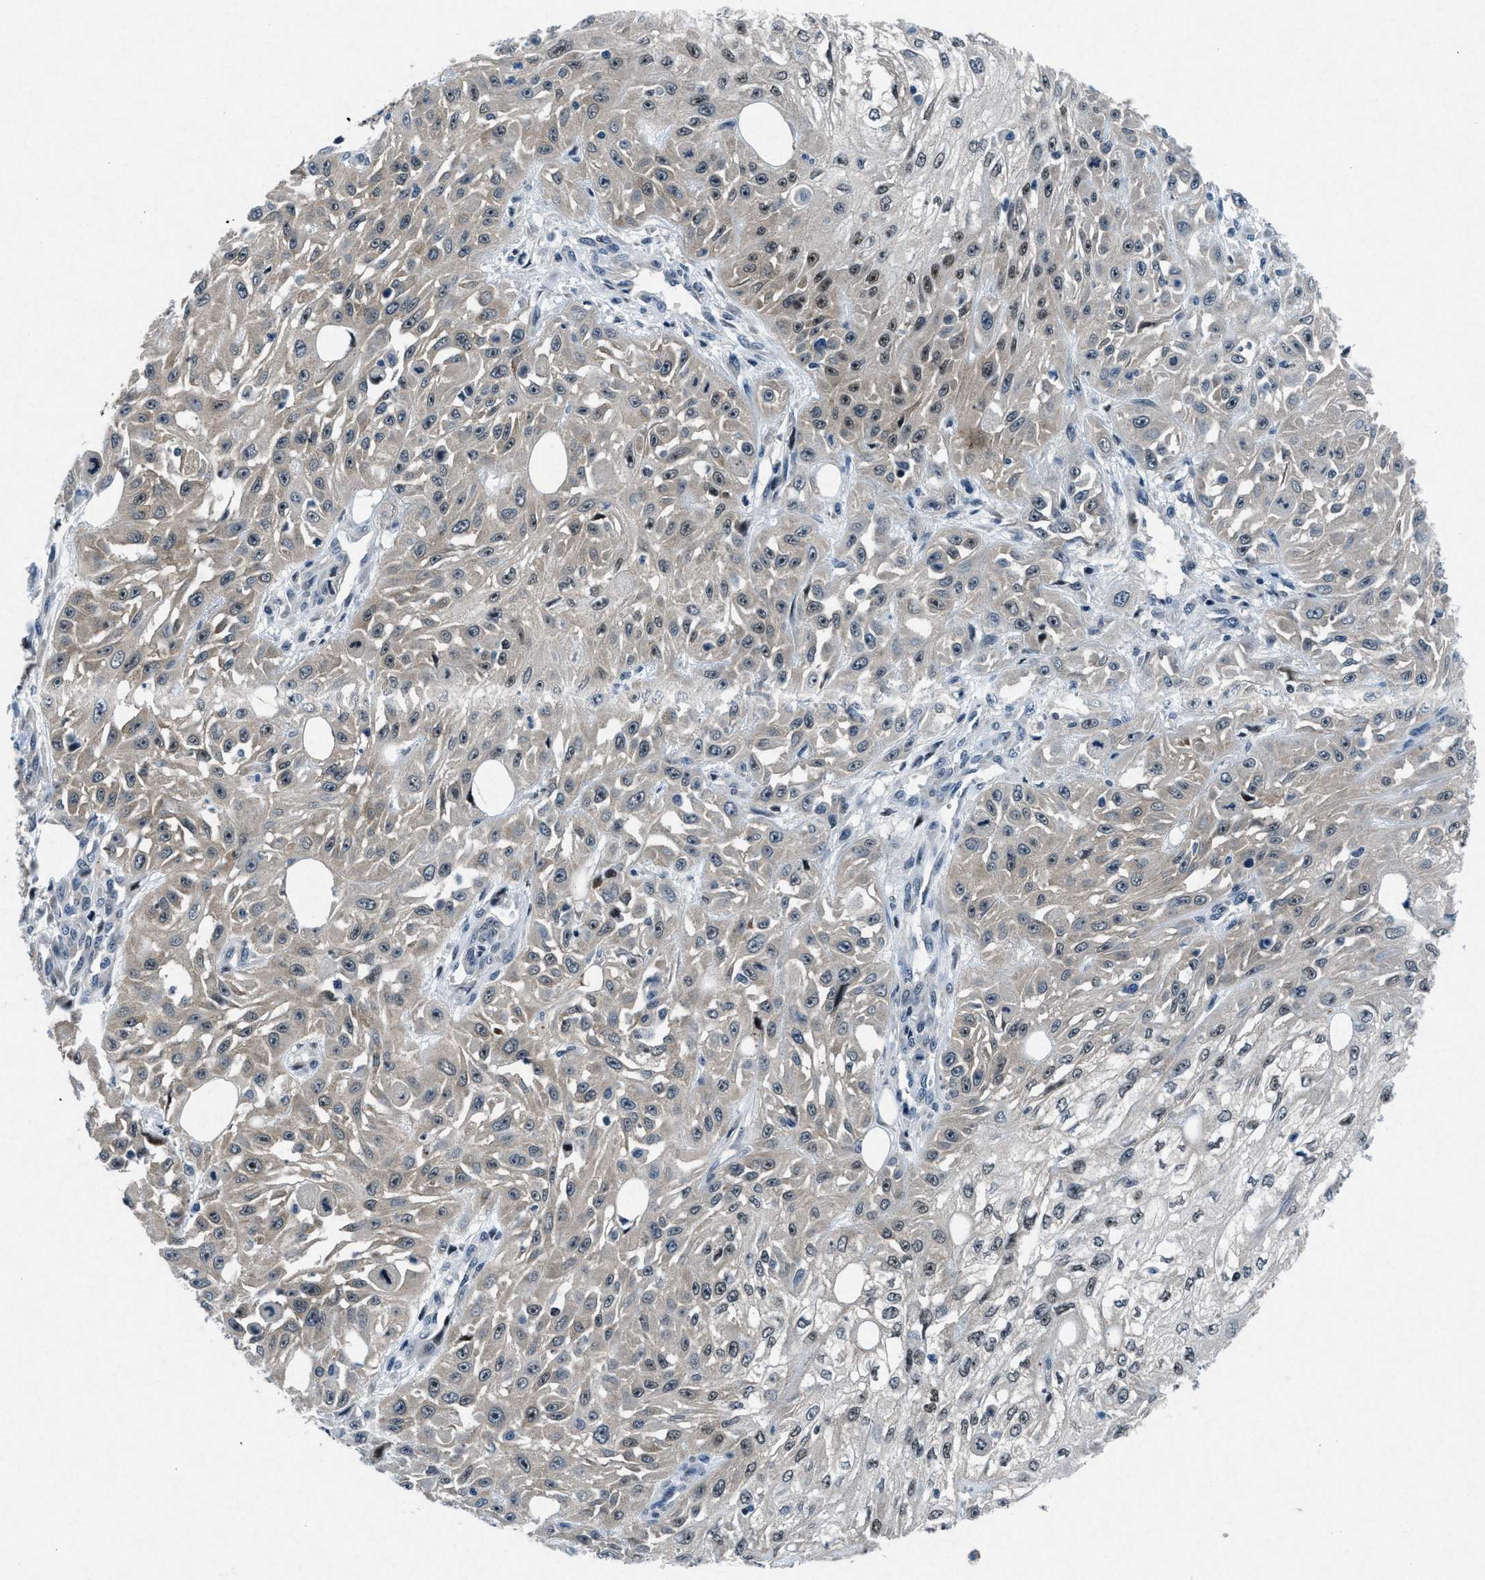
{"staining": {"intensity": "weak", "quantity": ">75%", "location": "cytoplasmic/membranous,nuclear"}, "tissue": "skin cancer", "cell_type": "Tumor cells", "image_type": "cancer", "snomed": [{"axis": "morphology", "description": "Squamous cell carcinoma, NOS"}, {"axis": "morphology", "description": "Squamous cell carcinoma, metastatic, NOS"}, {"axis": "topography", "description": "Skin"}, {"axis": "topography", "description": "Lymph node"}], "caption": "This photomicrograph displays skin cancer (squamous cell carcinoma) stained with immunohistochemistry (IHC) to label a protein in brown. The cytoplasmic/membranous and nuclear of tumor cells show weak positivity for the protein. Nuclei are counter-stained blue.", "gene": "PHLDA1", "patient": {"sex": "male", "age": 75}}